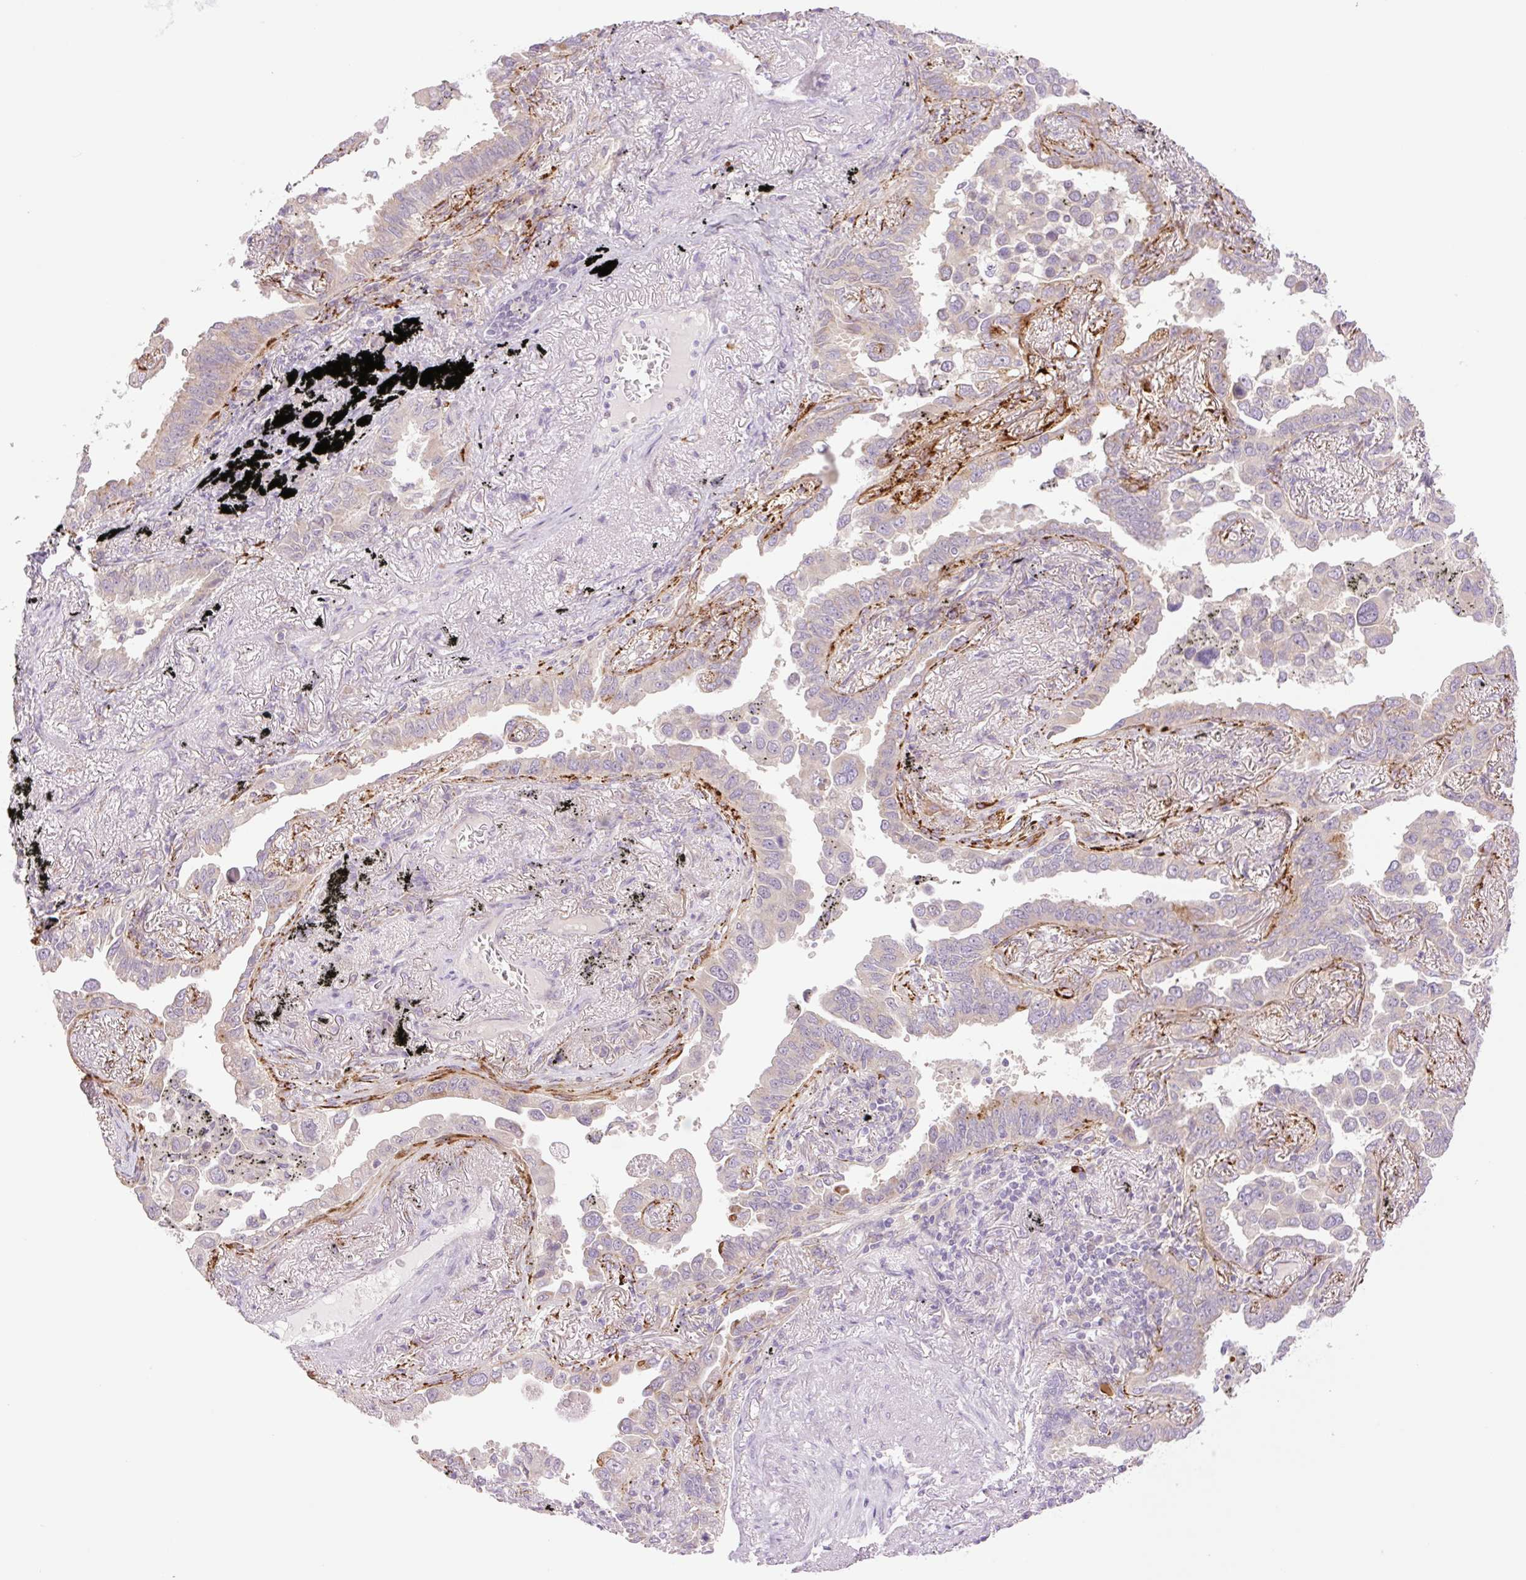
{"staining": {"intensity": "negative", "quantity": "none", "location": "none"}, "tissue": "lung cancer", "cell_type": "Tumor cells", "image_type": "cancer", "snomed": [{"axis": "morphology", "description": "Adenocarcinoma, NOS"}, {"axis": "topography", "description": "Lung"}], "caption": "IHC image of neoplastic tissue: human lung adenocarcinoma stained with DAB exhibits no significant protein positivity in tumor cells. Brightfield microscopy of immunohistochemistry (IHC) stained with DAB (3,3'-diaminobenzidine) (brown) and hematoxylin (blue), captured at high magnification.", "gene": "COL5A1", "patient": {"sex": "male", "age": 67}}